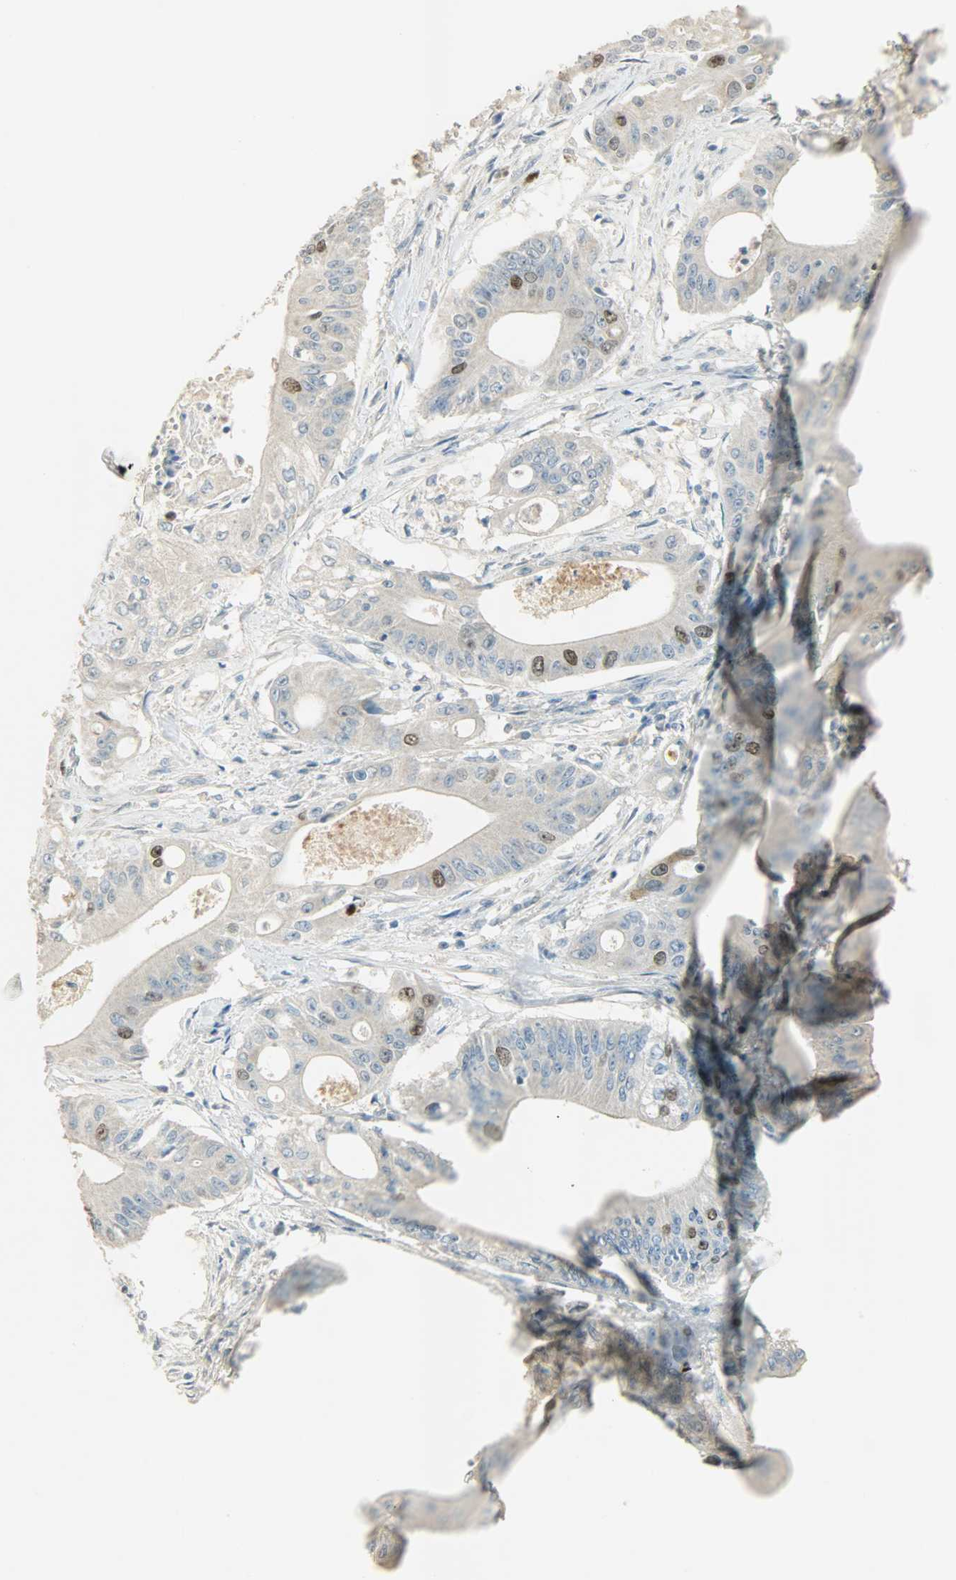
{"staining": {"intensity": "strong", "quantity": "<25%", "location": "cytoplasmic/membranous,nuclear"}, "tissue": "pancreatic cancer", "cell_type": "Tumor cells", "image_type": "cancer", "snomed": [{"axis": "morphology", "description": "Normal tissue, NOS"}, {"axis": "topography", "description": "Lymph node"}], "caption": "Pancreatic cancer stained for a protein (brown) exhibits strong cytoplasmic/membranous and nuclear positive positivity in approximately <25% of tumor cells.", "gene": "TPX2", "patient": {"sex": "male", "age": 62}}